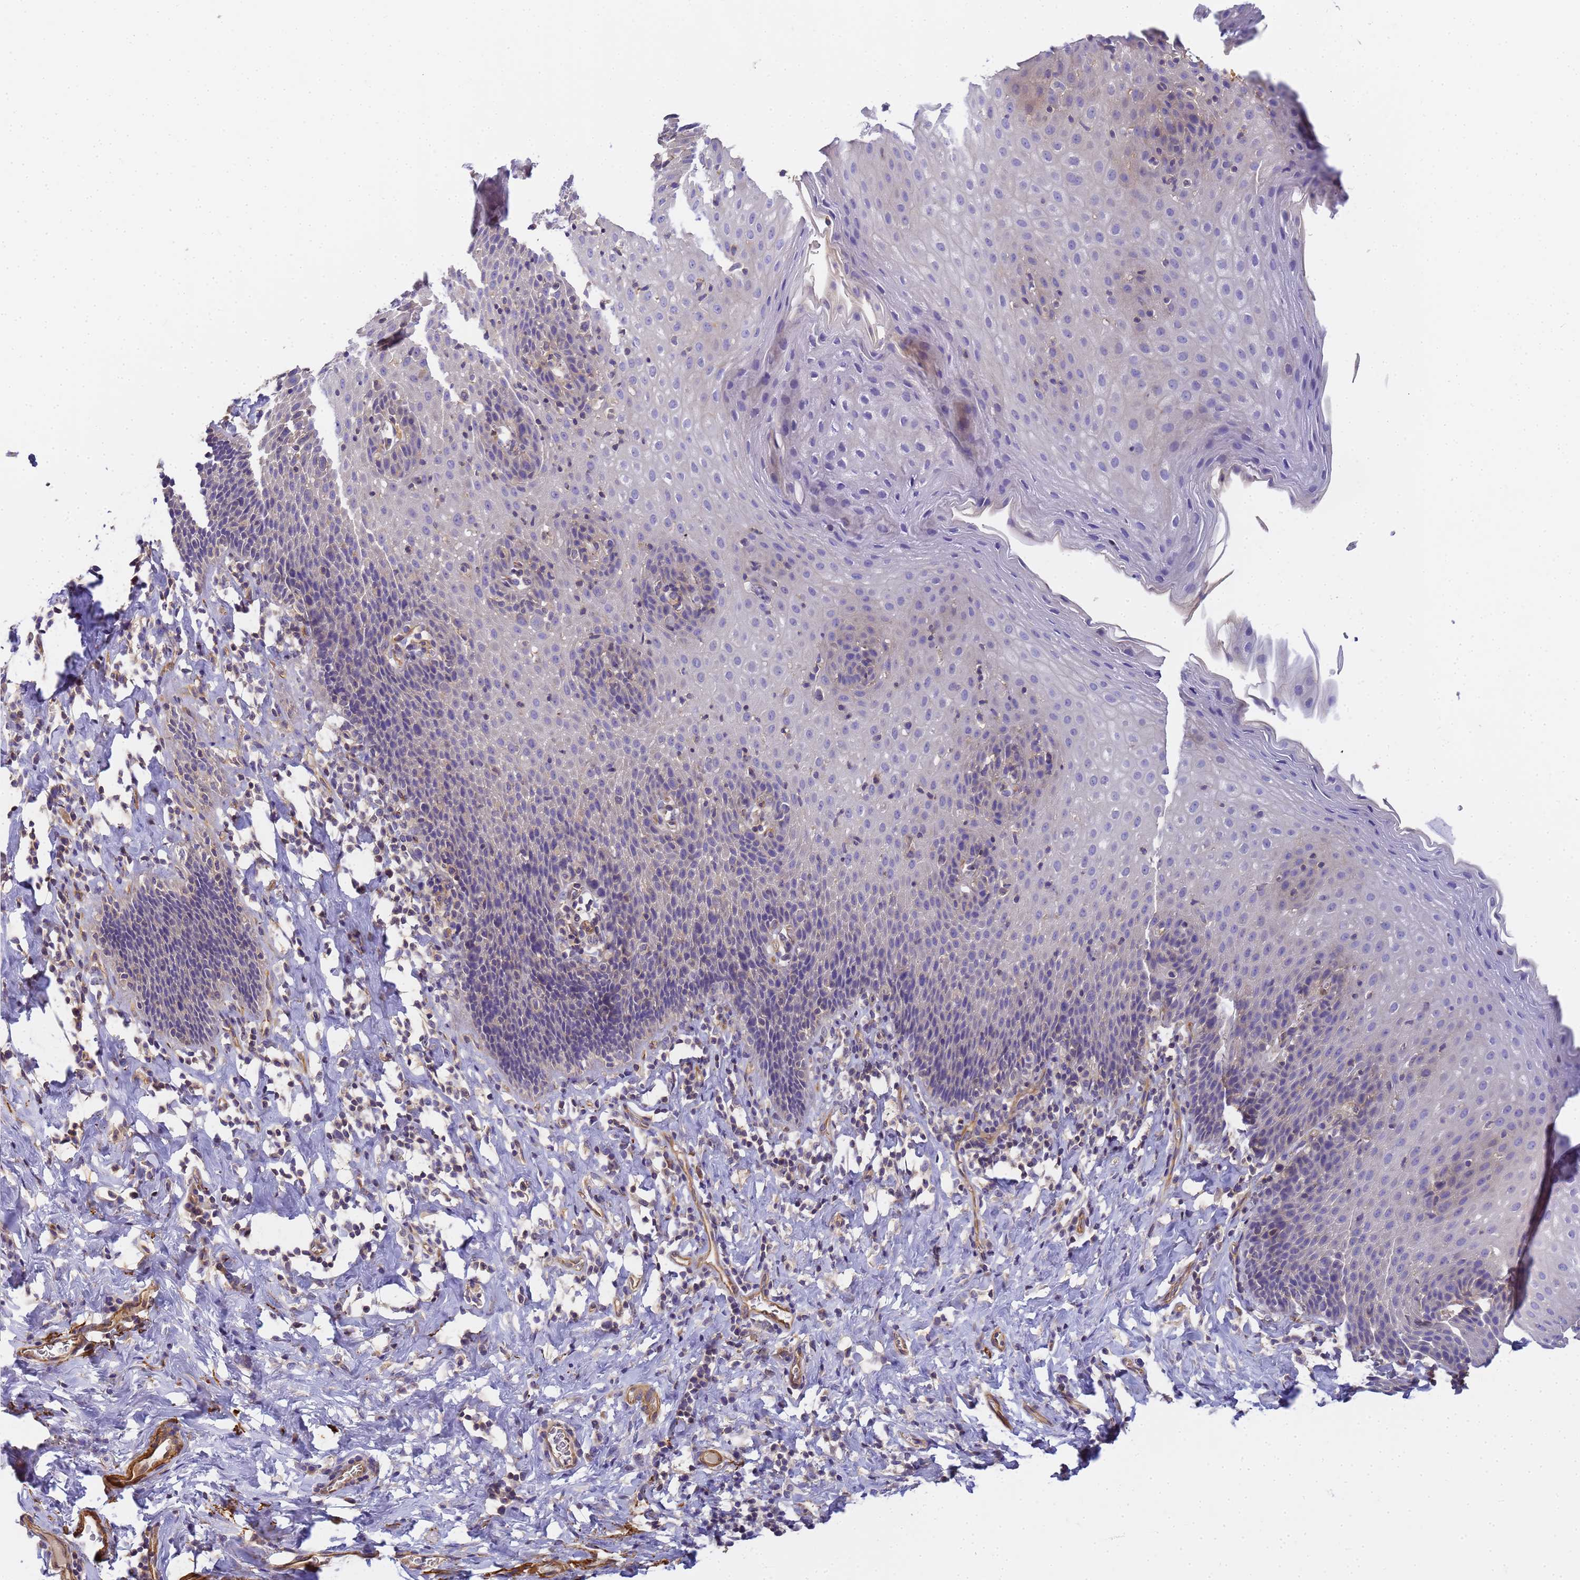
{"staining": {"intensity": "negative", "quantity": "none", "location": "none"}, "tissue": "esophagus", "cell_type": "Squamous epithelial cells", "image_type": "normal", "snomed": [{"axis": "morphology", "description": "Normal tissue, NOS"}, {"axis": "topography", "description": "Esophagus"}], "caption": "This is an immunohistochemistry histopathology image of normal esophagus. There is no positivity in squamous epithelial cells.", "gene": "MYL10", "patient": {"sex": "female", "age": 61}}